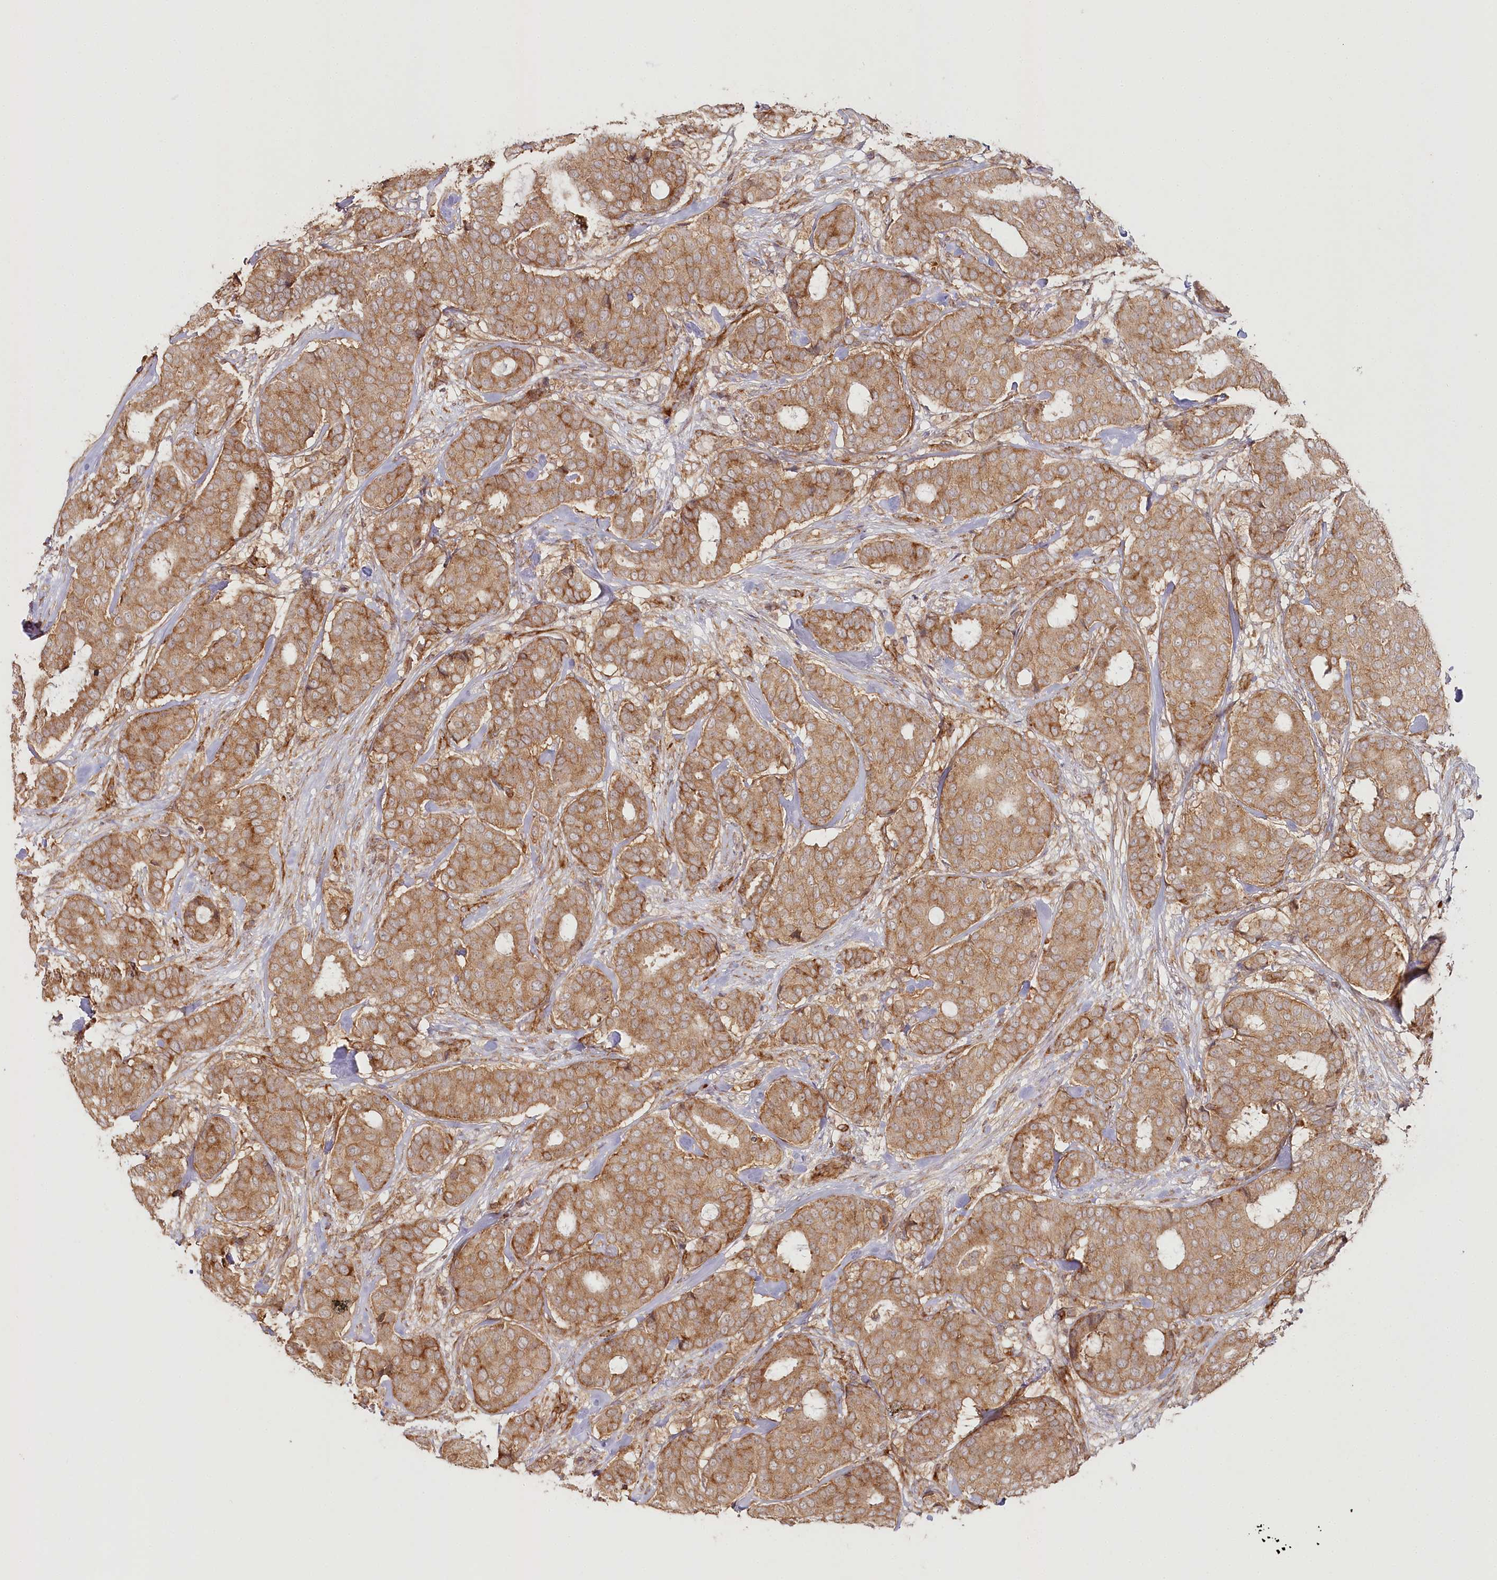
{"staining": {"intensity": "moderate", "quantity": ">75%", "location": "cytoplasmic/membranous"}, "tissue": "breast cancer", "cell_type": "Tumor cells", "image_type": "cancer", "snomed": [{"axis": "morphology", "description": "Duct carcinoma"}, {"axis": "topography", "description": "Breast"}], "caption": "Immunohistochemical staining of breast cancer (invasive ductal carcinoma) shows medium levels of moderate cytoplasmic/membranous staining in approximately >75% of tumor cells. (DAB (3,3'-diaminobenzidine) IHC, brown staining for protein, blue staining for nuclei).", "gene": "OTUD4", "patient": {"sex": "female", "age": 75}}